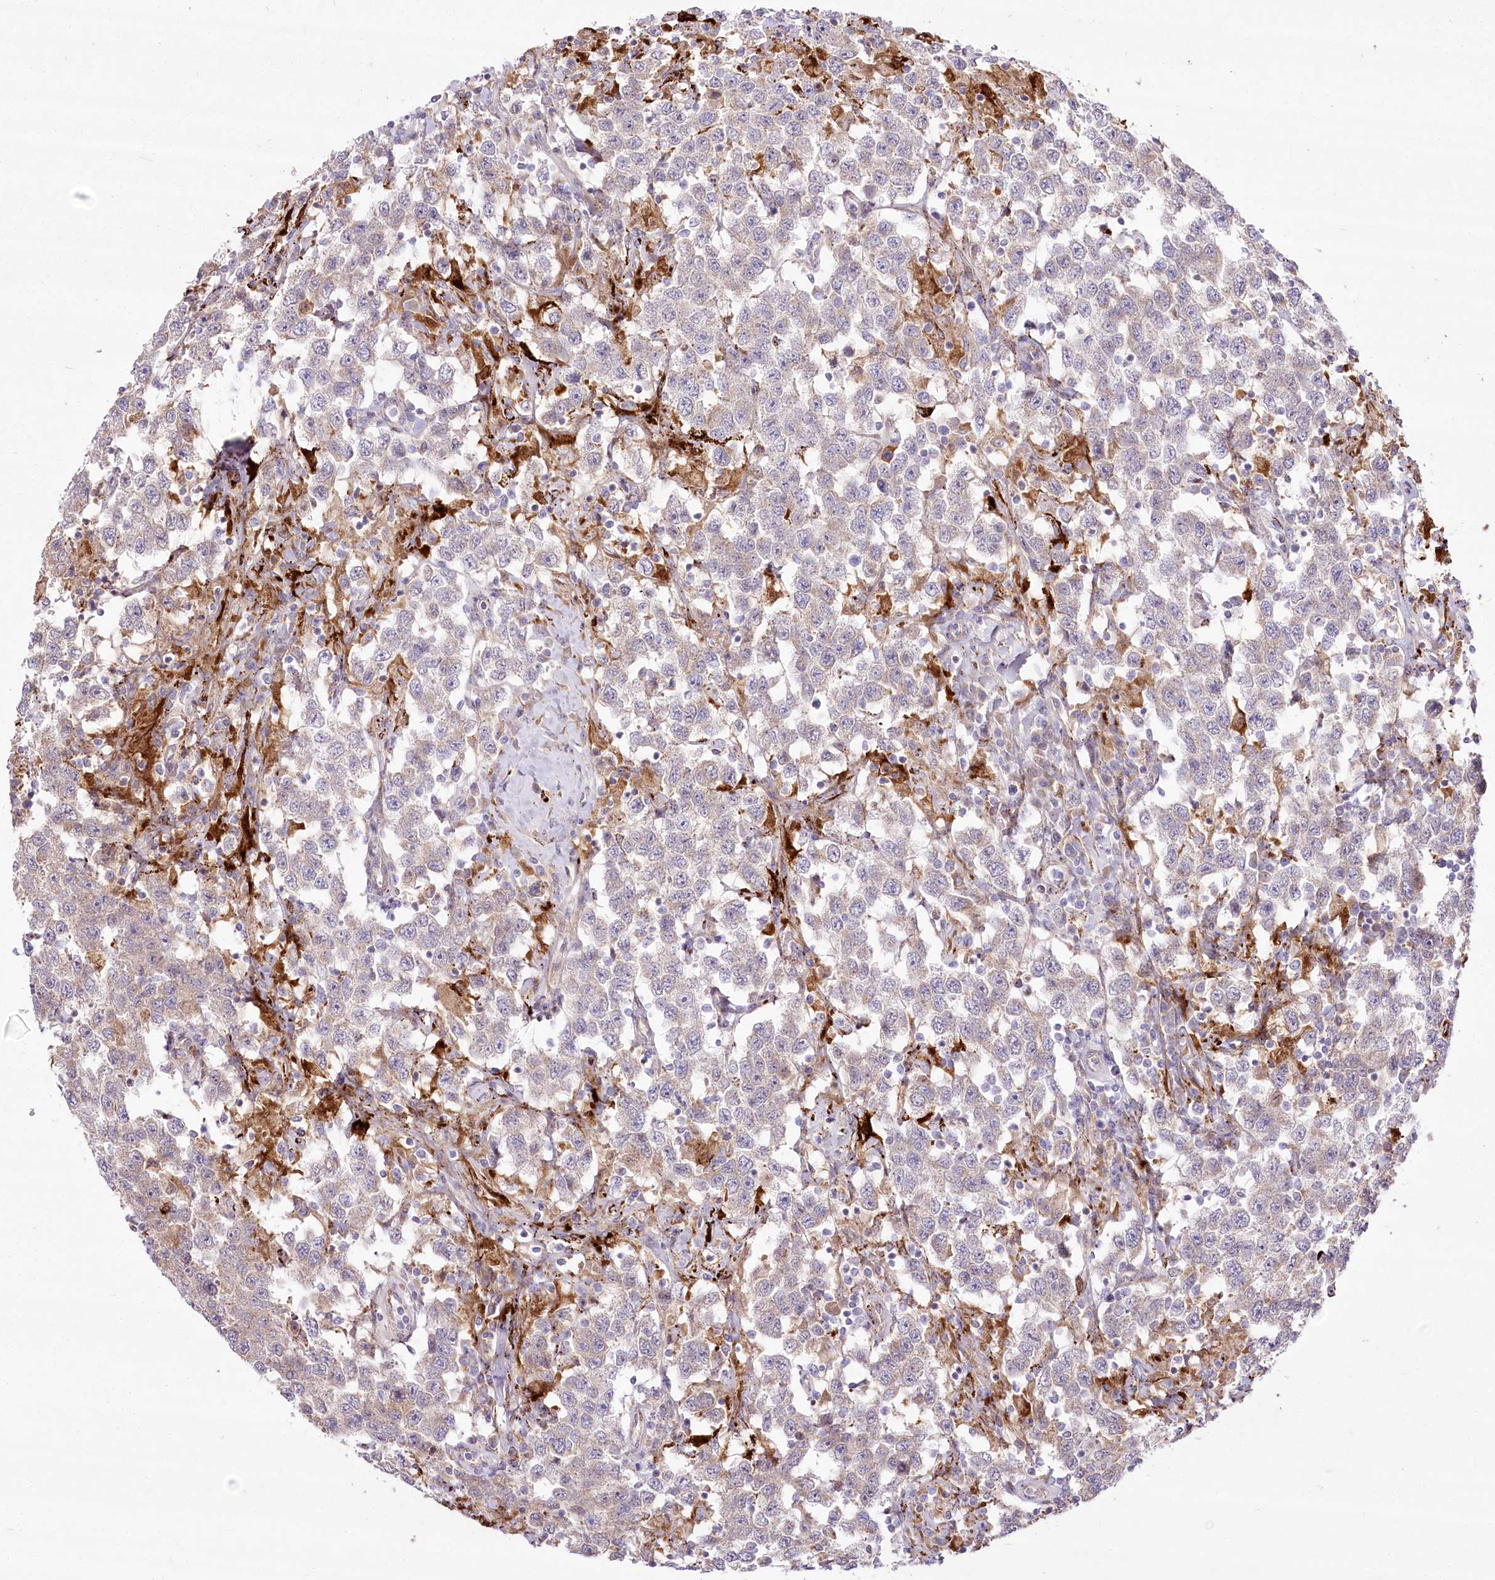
{"staining": {"intensity": "negative", "quantity": "none", "location": "none"}, "tissue": "testis cancer", "cell_type": "Tumor cells", "image_type": "cancer", "snomed": [{"axis": "morphology", "description": "Seminoma, NOS"}, {"axis": "topography", "description": "Testis"}], "caption": "The histopathology image shows no significant staining in tumor cells of testis cancer (seminoma).", "gene": "CEP164", "patient": {"sex": "male", "age": 41}}